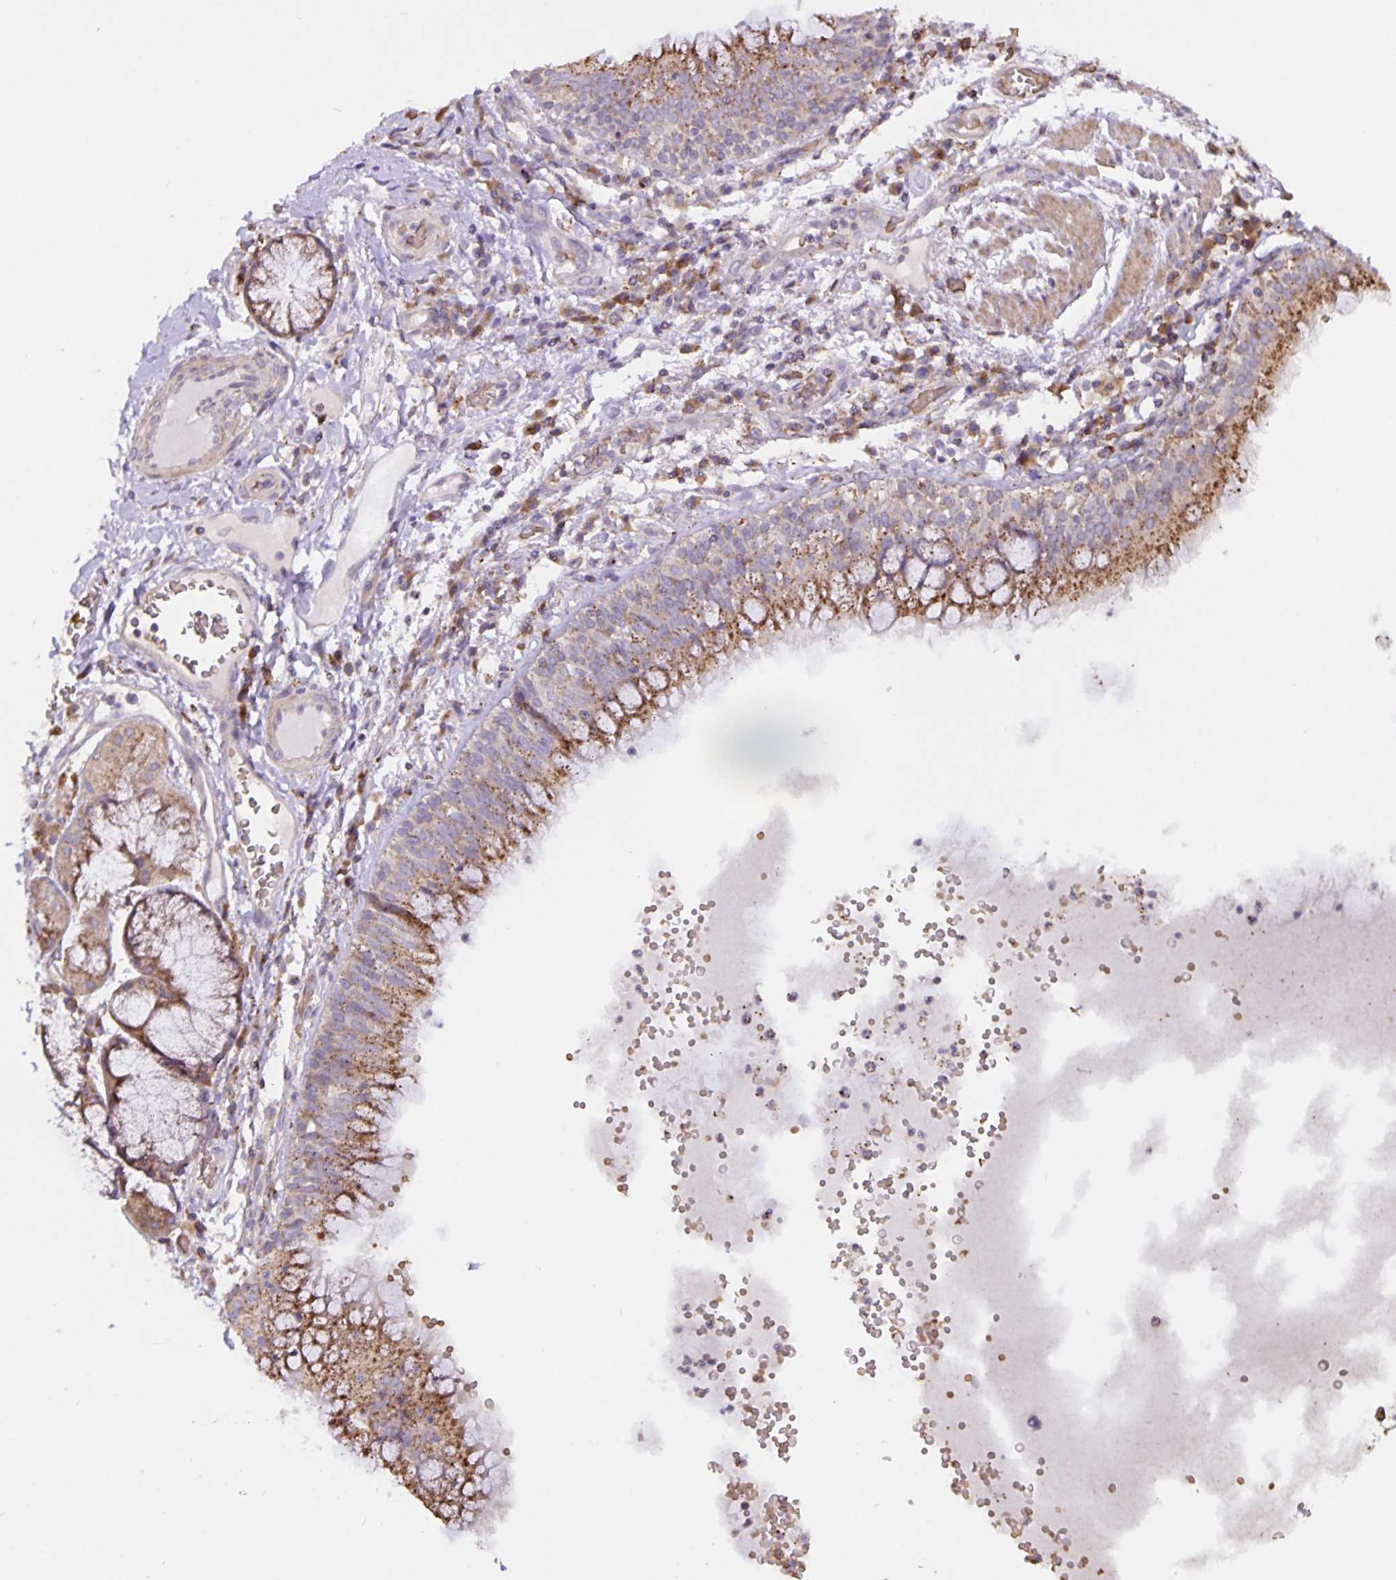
{"staining": {"intensity": "moderate", "quantity": ">75%", "location": "cytoplasmic/membranous"}, "tissue": "bronchus", "cell_type": "Respiratory epithelial cells", "image_type": "normal", "snomed": [{"axis": "morphology", "description": "Normal tissue, NOS"}, {"axis": "topography", "description": "Cartilage tissue"}, {"axis": "topography", "description": "Bronchus"}], "caption": "This is an image of IHC staining of benign bronchus, which shows moderate expression in the cytoplasmic/membranous of respiratory epithelial cells.", "gene": "TMEM71", "patient": {"sex": "male", "age": 56}}